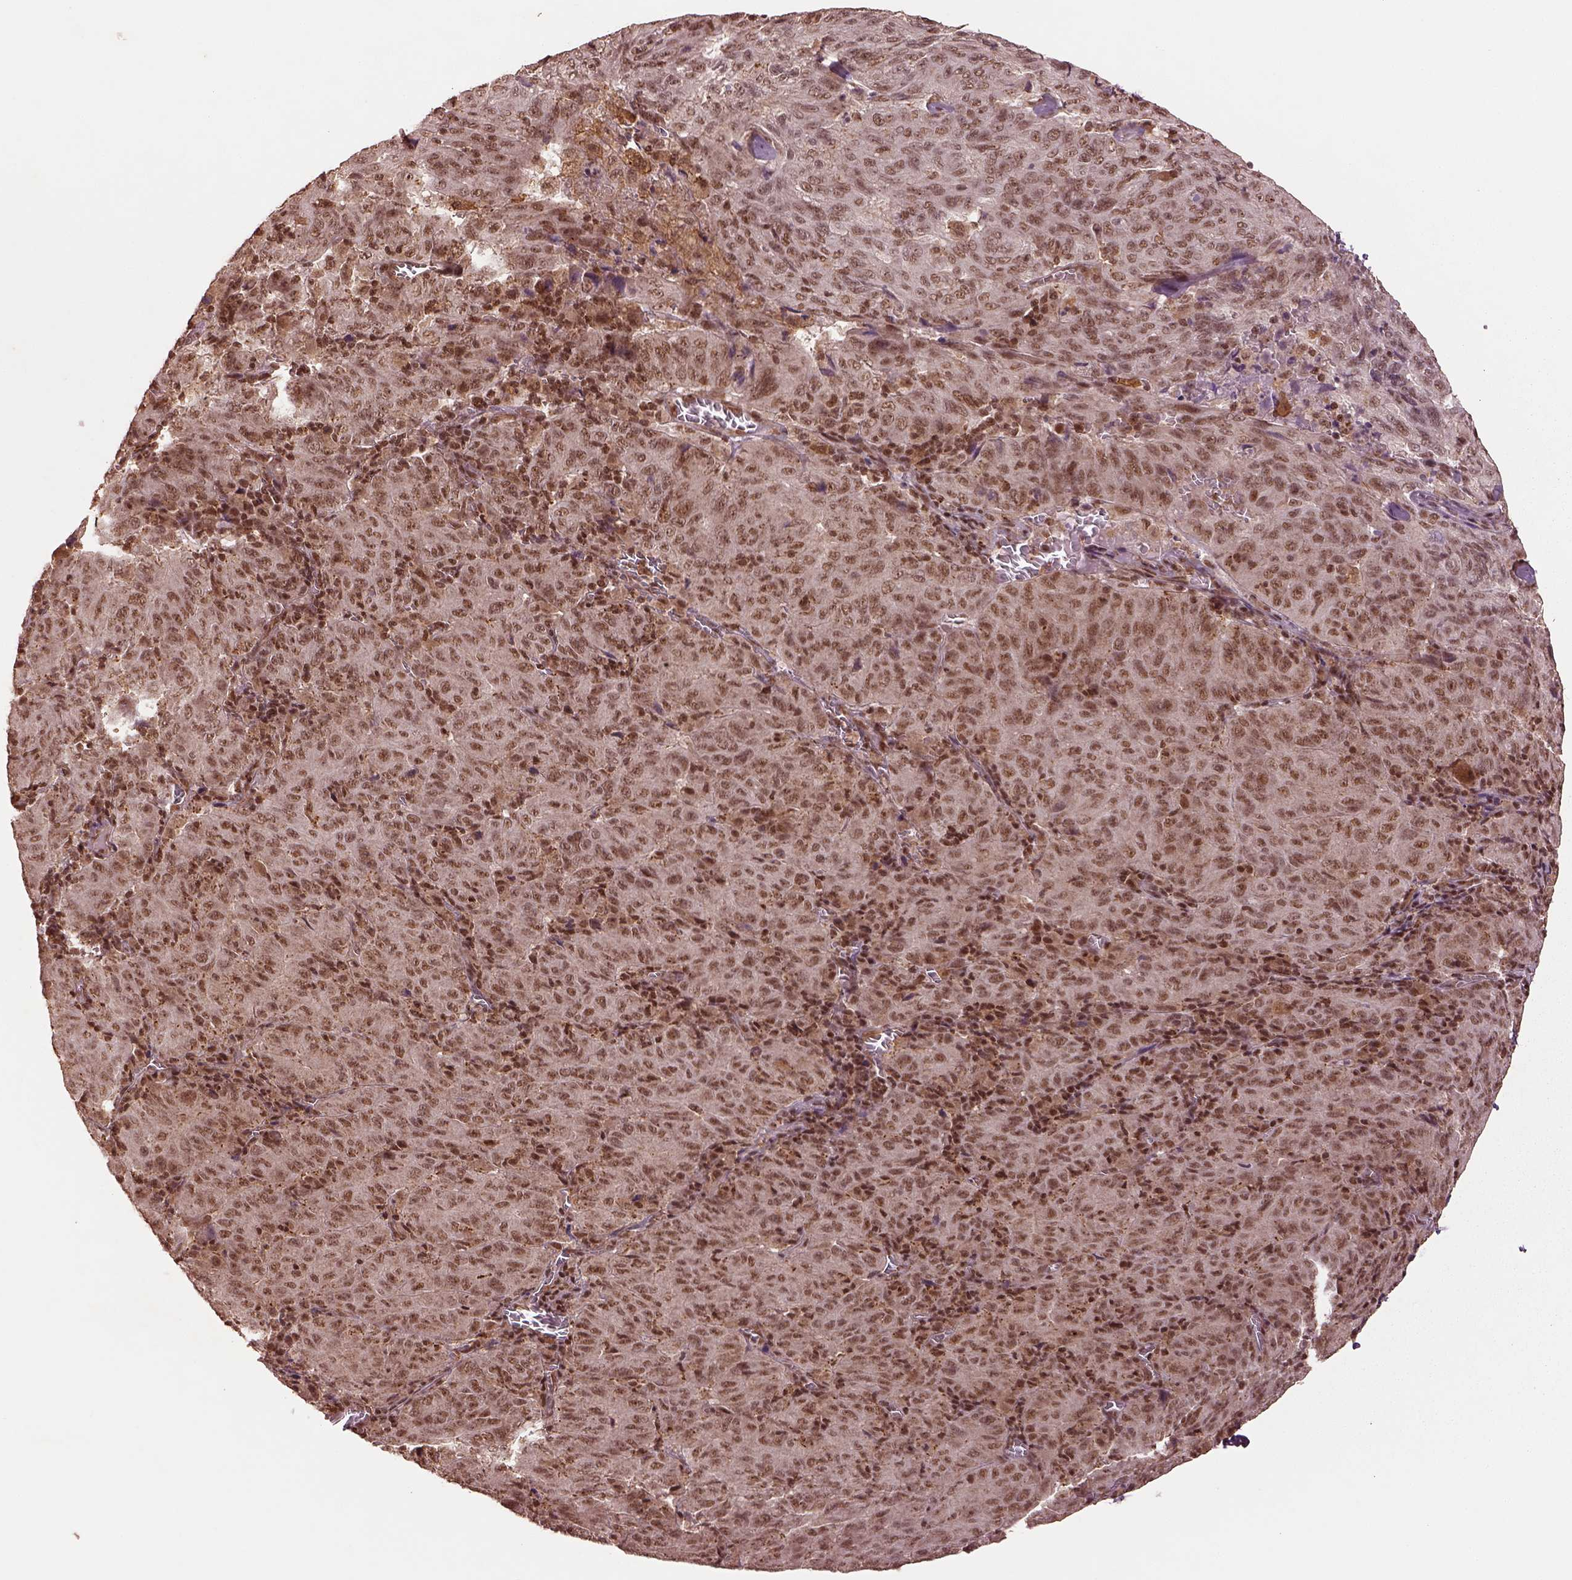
{"staining": {"intensity": "moderate", "quantity": ">75%", "location": "nuclear"}, "tissue": "pancreatic cancer", "cell_type": "Tumor cells", "image_type": "cancer", "snomed": [{"axis": "morphology", "description": "Adenocarcinoma, NOS"}, {"axis": "topography", "description": "Pancreas"}], "caption": "DAB (3,3'-diaminobenzidine) immunohistochemical staining of pancreatic cancer reveals moderate nuclear protein positivity in approximately >75% of tumor cells.", "gene": "BRD9", "patient": {"sex": "male", "age": 63}}